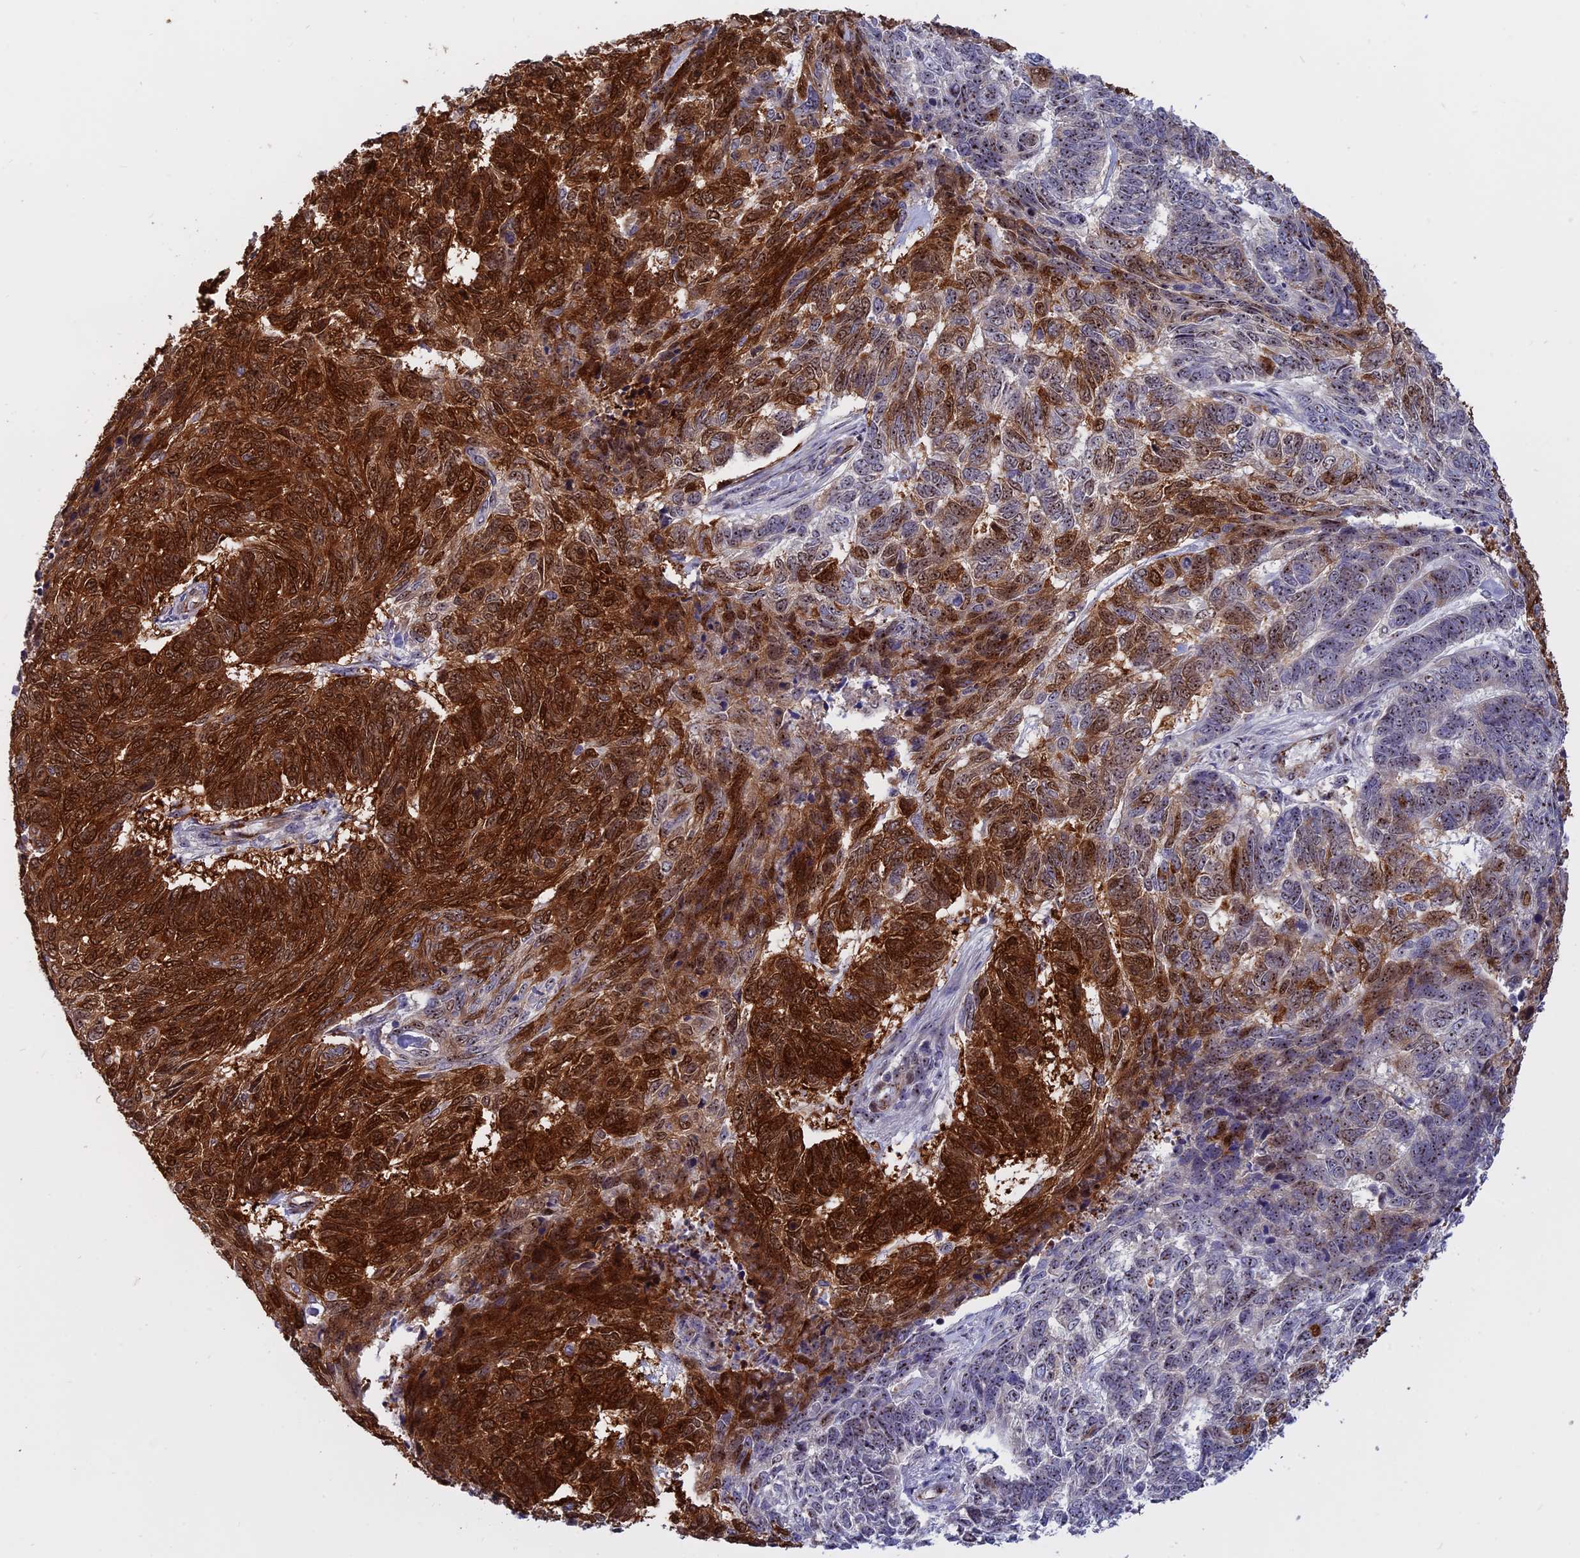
{"staining": {"intensity": "strong", "quantity": ">75%", "location": "cytoplasmic/membranous,nuclear"}, "tissue": "skin cancer", "cell_type": "Tumor cells", "image_type": "cancer", "snomed": [{"axis": "morphology", "description": "Basal cell carcinoma"}, {"axis": "topography", "description": "Skin"}], "caption": "Skin cancer (basal cell carcinoma) was stained to show a protein in brown. There is high levels of strong cytoplasmic/membranous and nuclear staining in approximately >75% of tumor cells. (Stains: DAB (3,3'-diaminobenzidine) in brown, nuclei in blue, Microscopy: brightfield microscopy at high magnification).", "gene": "DBNDD1", "patient": {"sex": "female", "age": 65}}